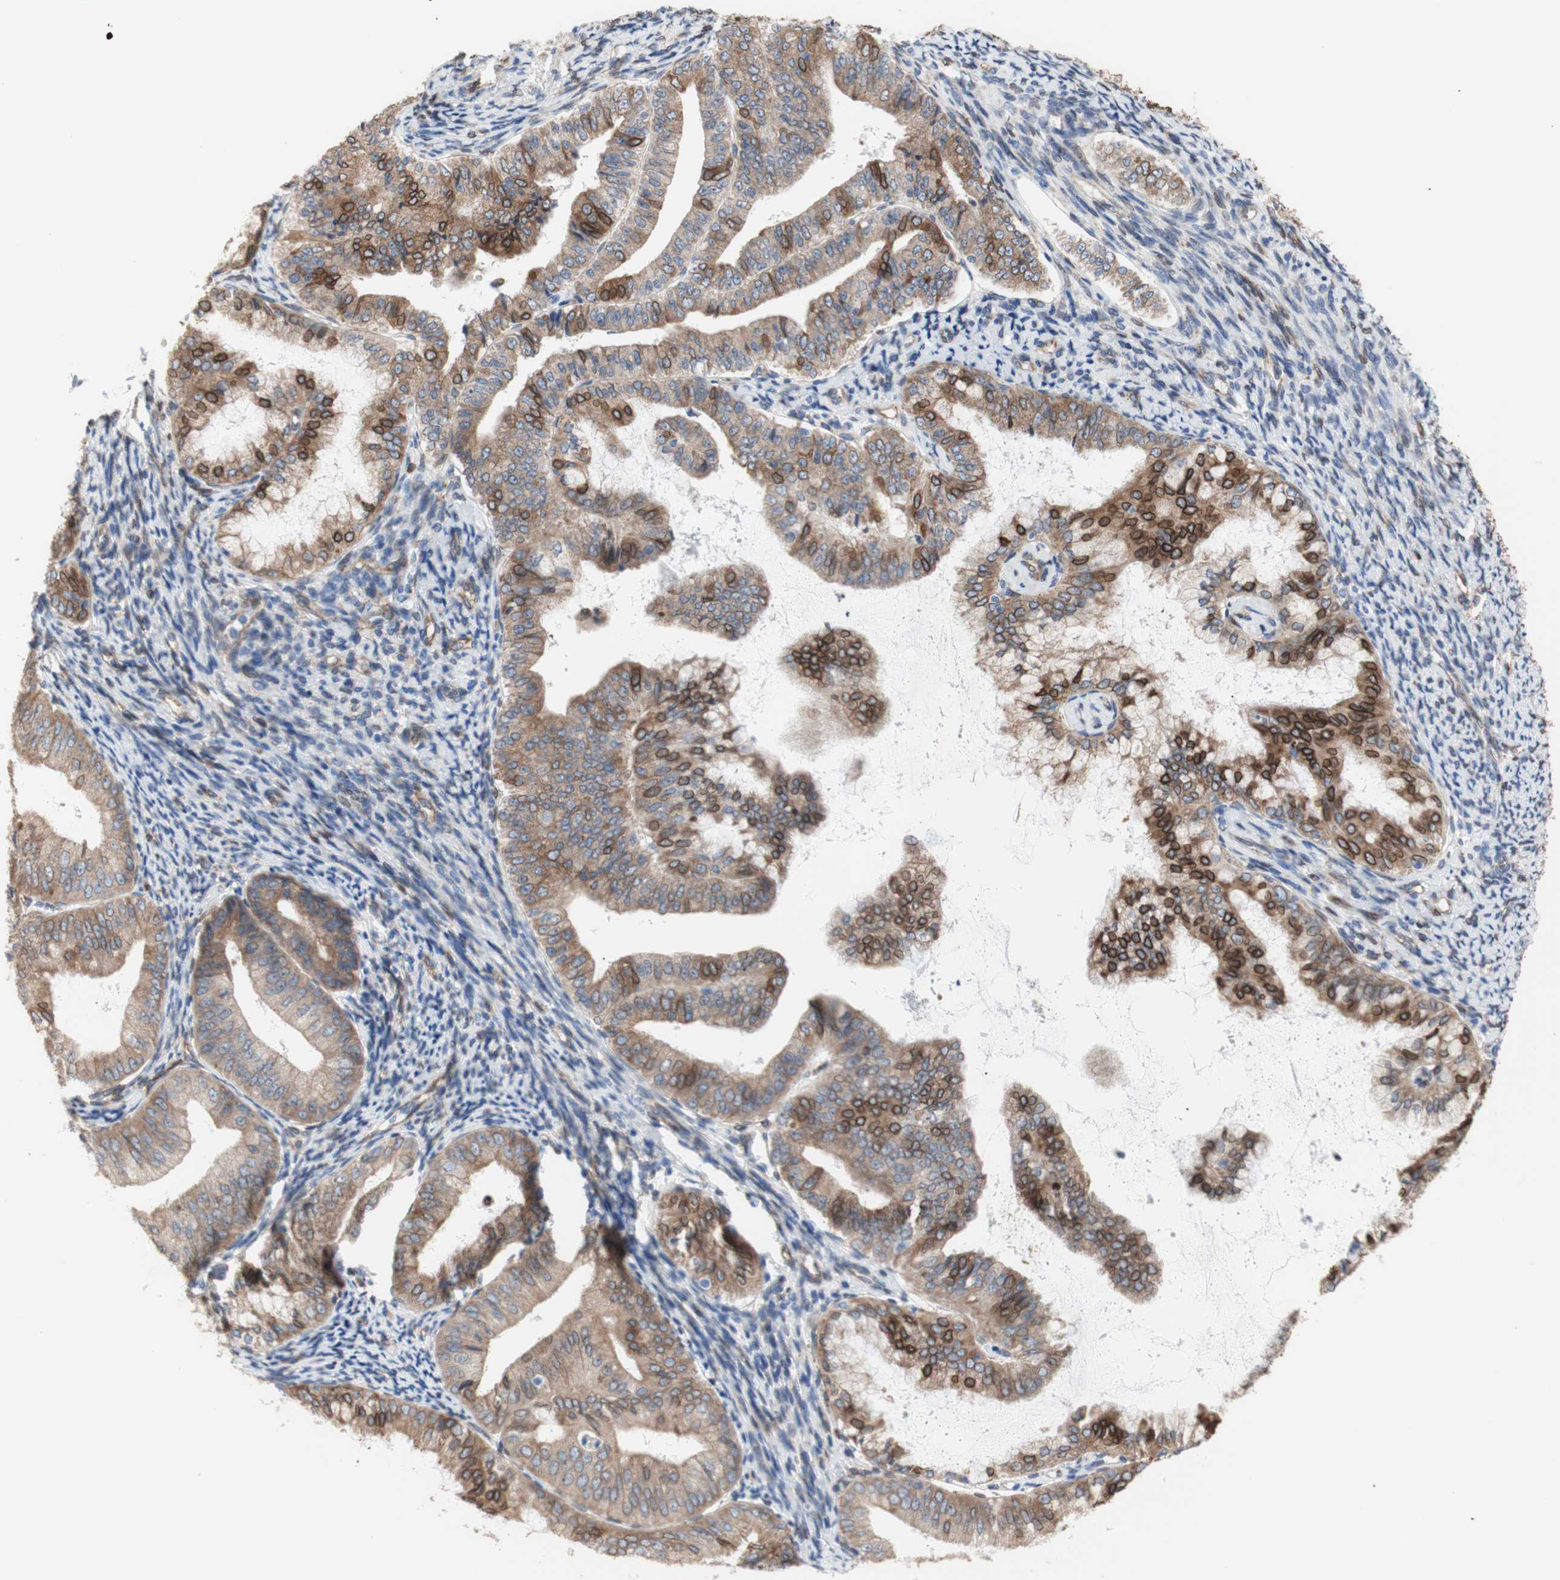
{"staining": {"intensity": "strong", "quantity": "25%-75%", "location": "cytoplasmic/membranous,nuclear"}, "tissue": "endometrial cancer", "cell_type": "Tumor cells", "image_type": "cancer", "snomed": [{"axis": "morphology", "description": "Adenocarcinoma, NOS"}, {"axis": "topography", "description": "Endometrium"}], "caption": "Adenocarcinoma (endometrial) was stained to show a protein in brown. There is high levels of strong cytoplasmic/membranous and nuclear positivity in approximately 25%-75% of tumor cells.", "gene": "ERLIN1", "patient": {"sex": "female", "age": 63}}